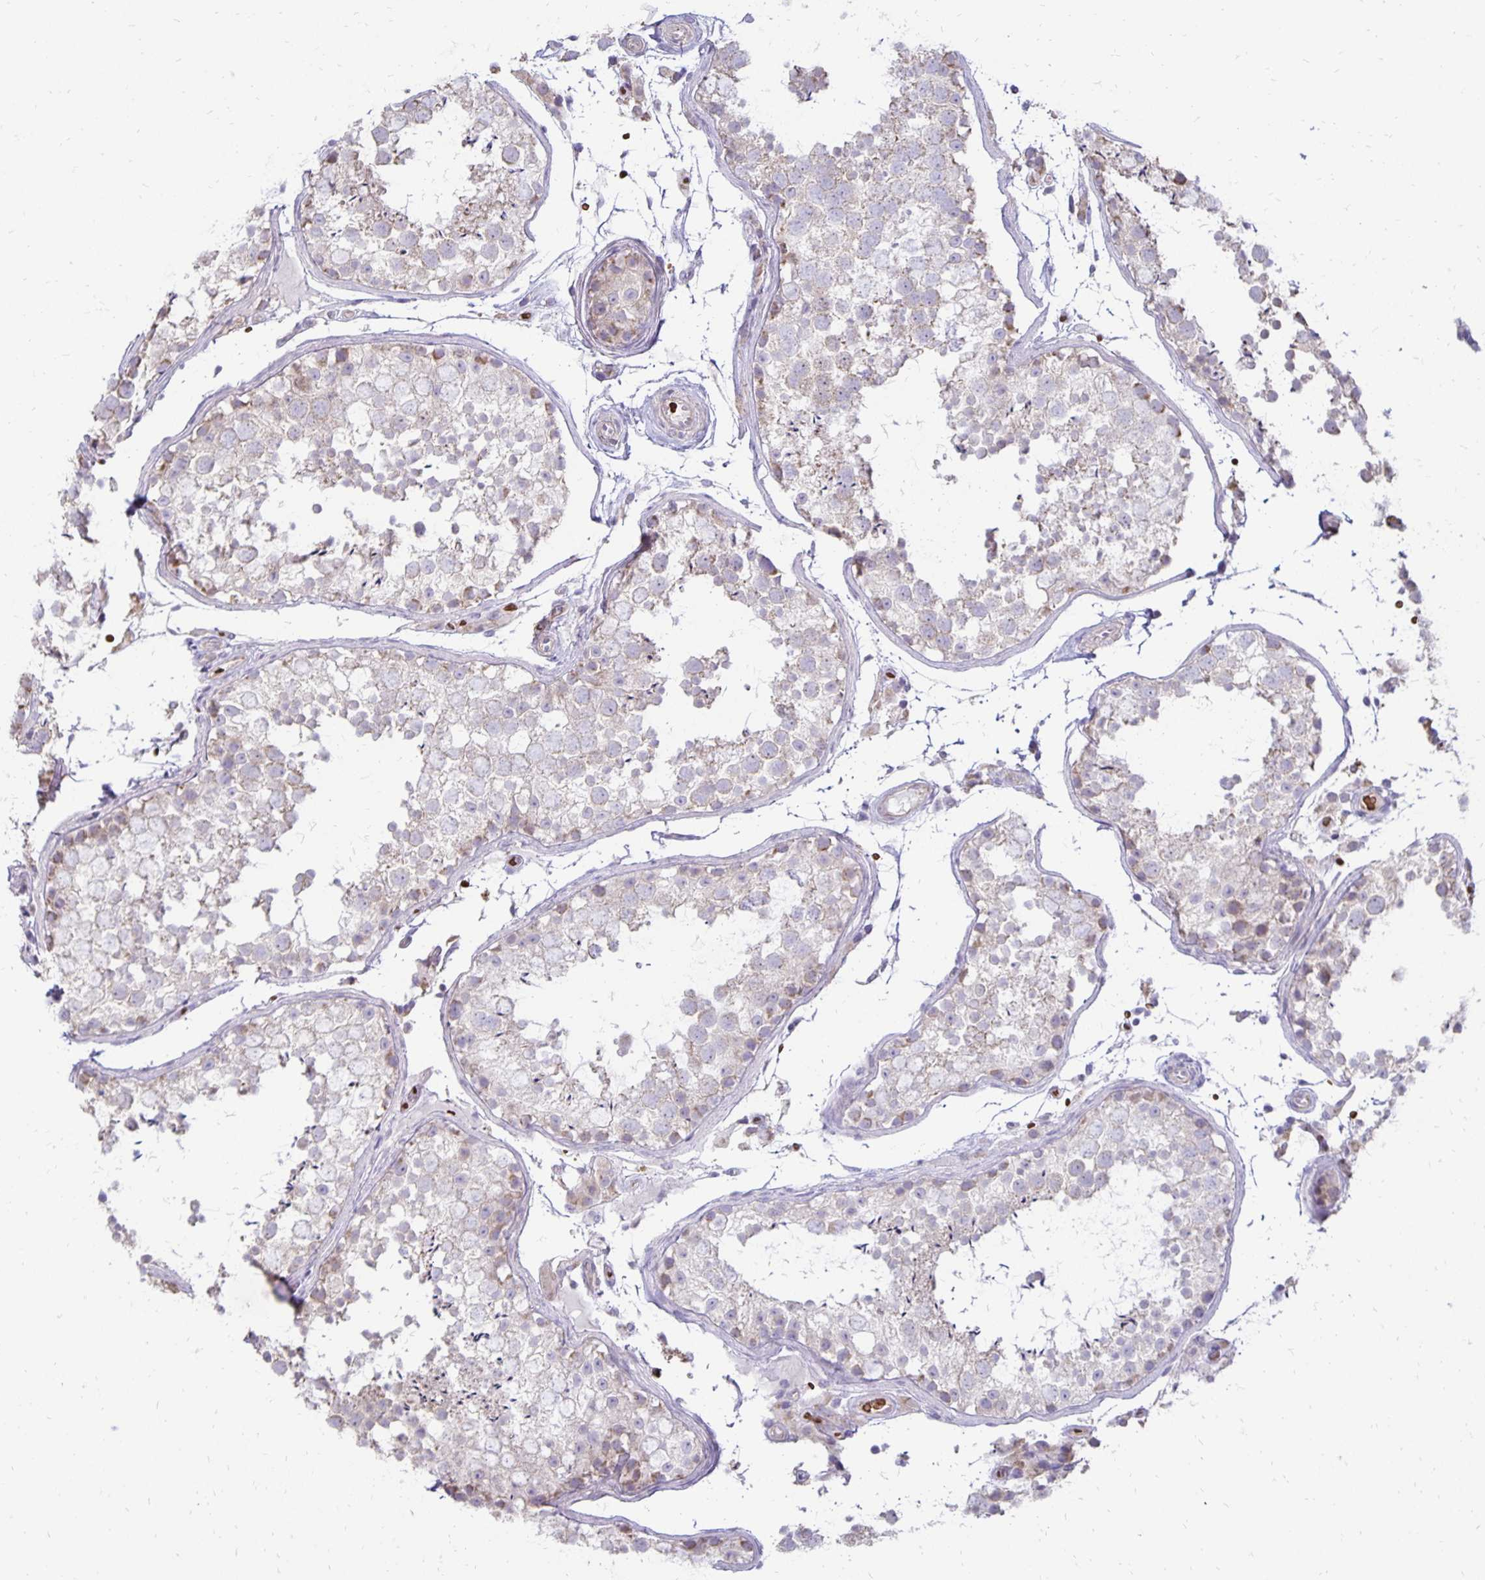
{"staining": {"intensity": "weak", "quantity": "<25%", "location": "cytoplasmic/membranous"}, "tissue": "testis", "cell_type": "Cells in seminiferous ducts", "image_type": "normal", "snomed": [{"axis": "morphology", "description": "Normal tissue, NOS"}, {"axis": "topography", "description": "Testis"}], "caption": "Photomicrograph shows no significant protein expression in cells in seminiferous ducts of benign testis.", "gene": "FN3K", "patient": {"sex": "male", "age": 29}}